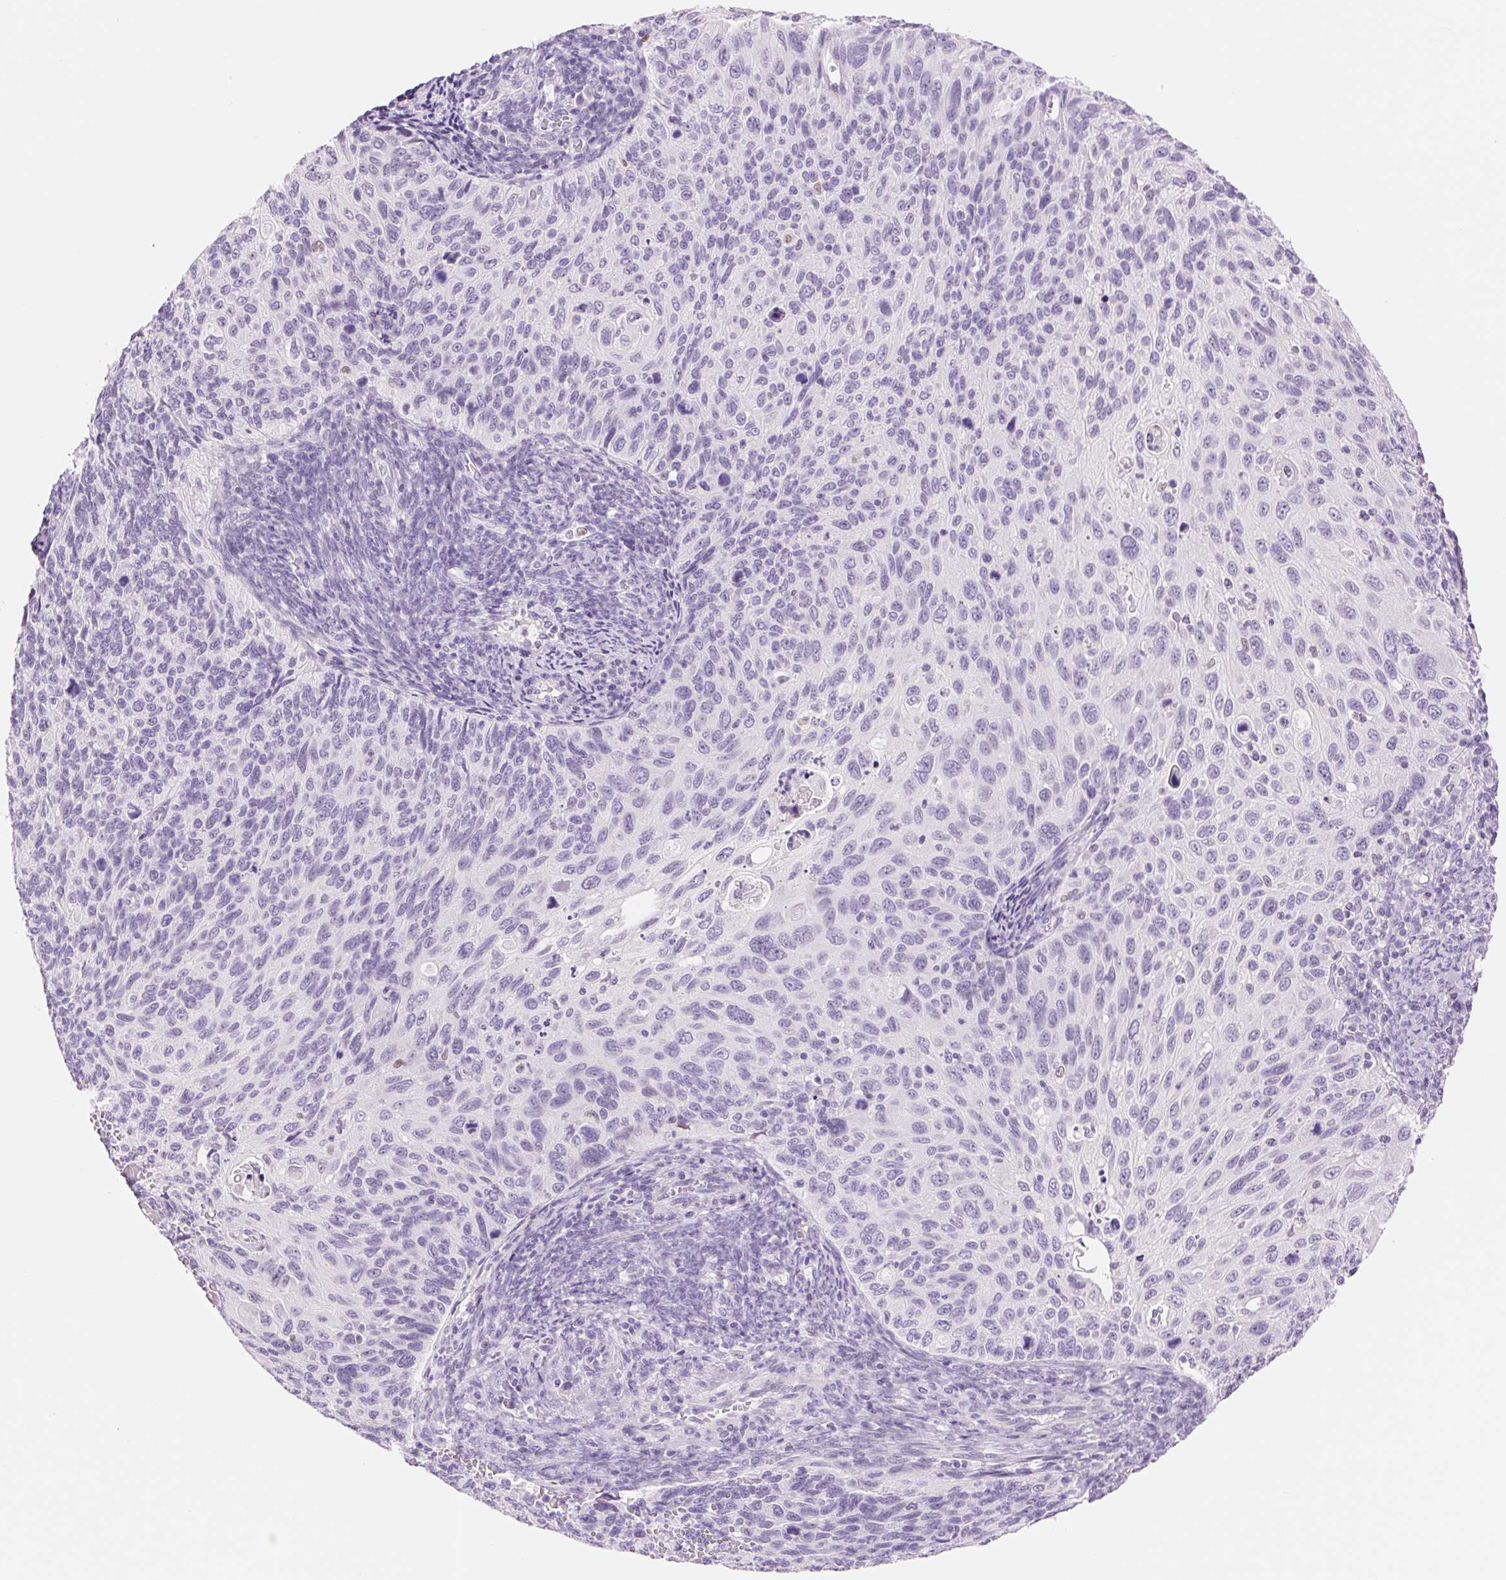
{"staining": {"intensity": "negative", "quantity": "none", "location": "none"}, "tissue": "cervical cancer", "cell_type": "Tumor cells", "image_type": "cancer", "snomed": [{"axis": "morphology", "description": "Squamous cell carcinoma, NOS"}, {"axis": "topography", "description": "Cervix"}], "caption": "This is an IHC image of cervical squamous cell carcinoma. There is no staining in tumor cells.", "gene": "ASGR2", "patient": {"sex": "female", "age": 70}}